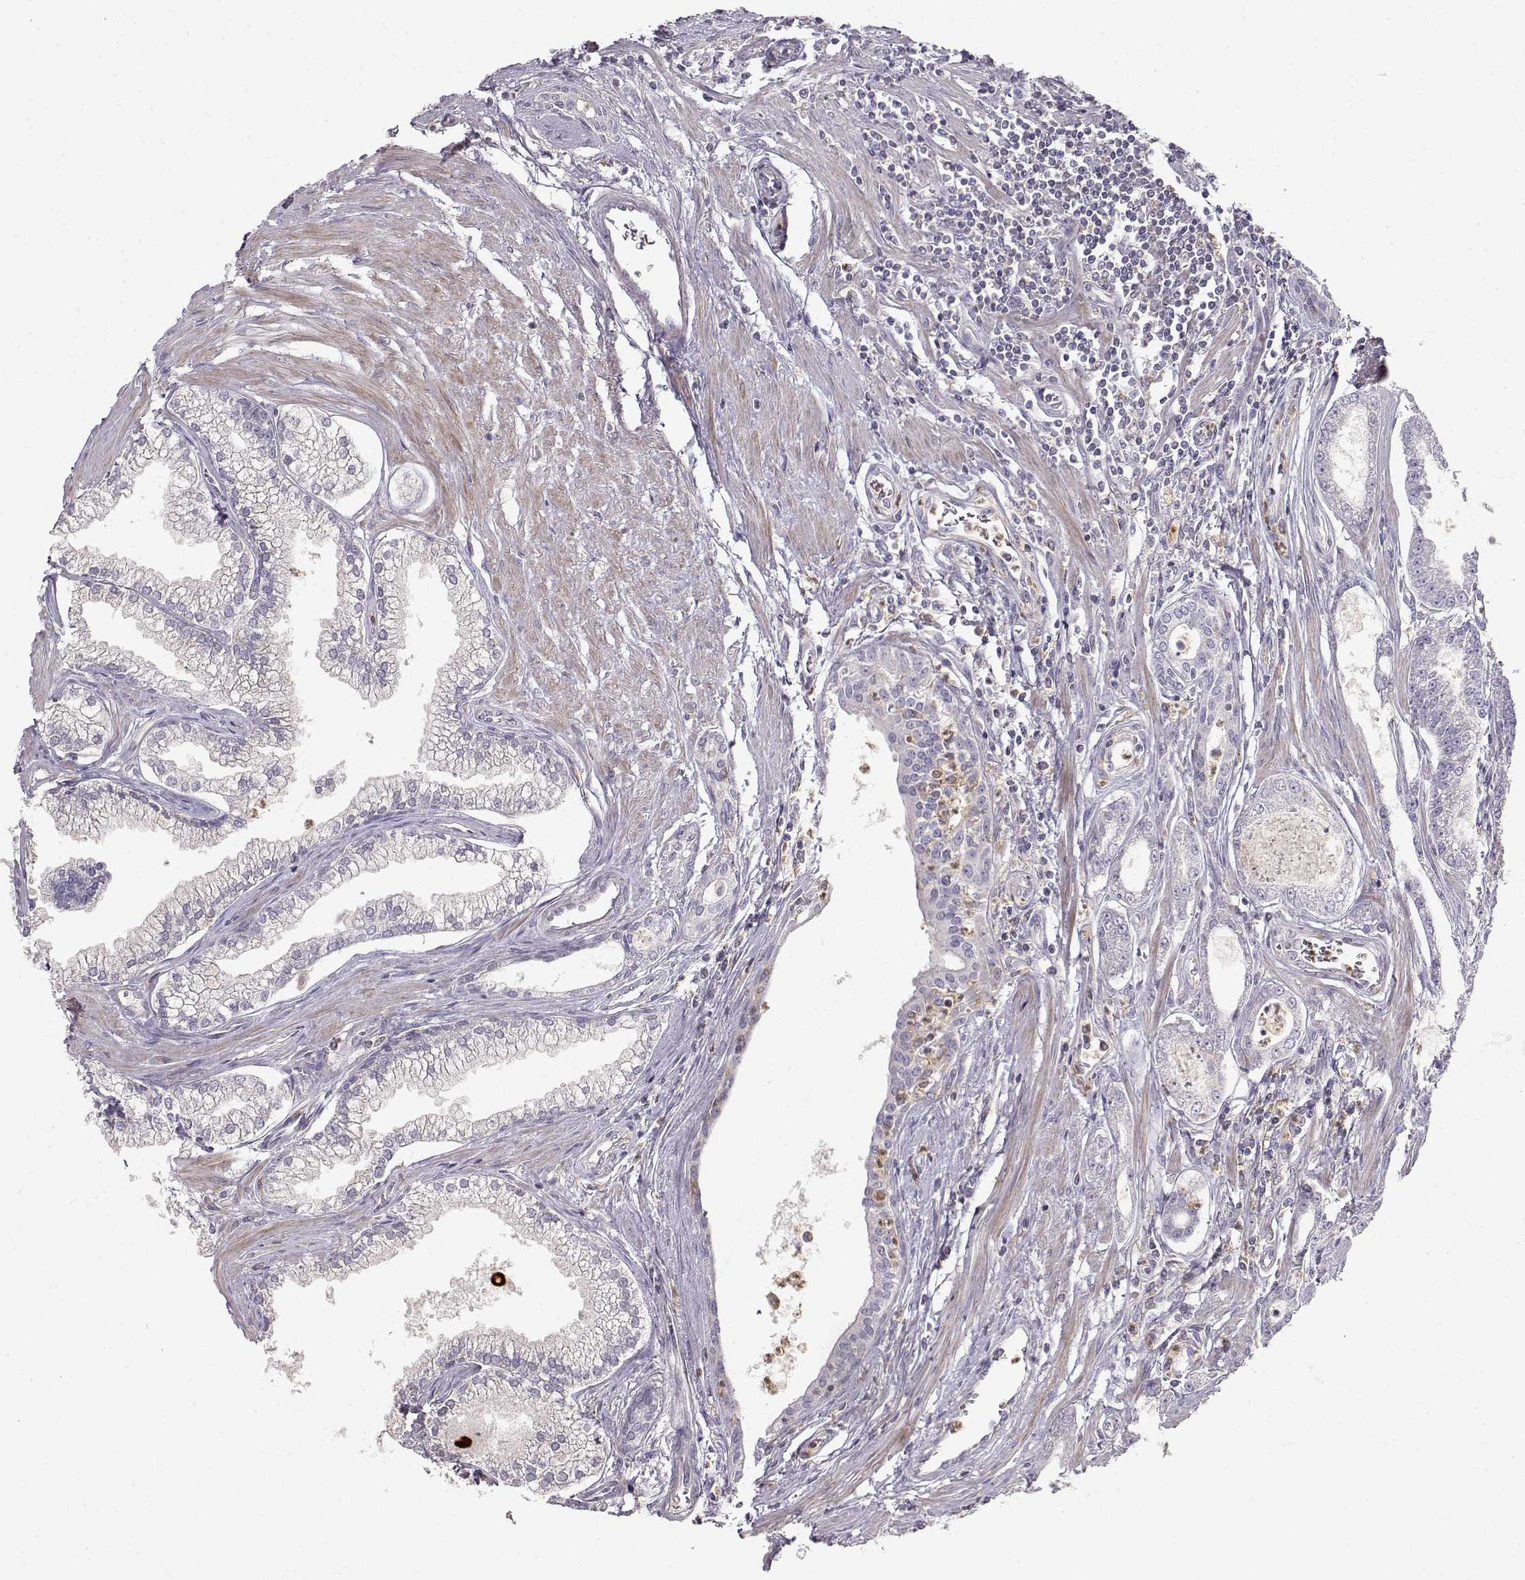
{"staining": {"intensity": "negative", "quantity": "none", "location": "none"}, "tissue": "prostate cancer", "cell_type": "Tumor cells", "image_type": "cancer", "snomed": [{"axis": "morphology", "description": "Adenocarcinoma, NOS"}, {"axis": "topography", "description": "Prostate"}], "caption": "Immunohistochemical staining of prostate cancer (adenocarcinoma) demonstrates no significant positivity in tumor cells.", "gene": "VAV1", "patient": {"sex": "male", "age": 71}}